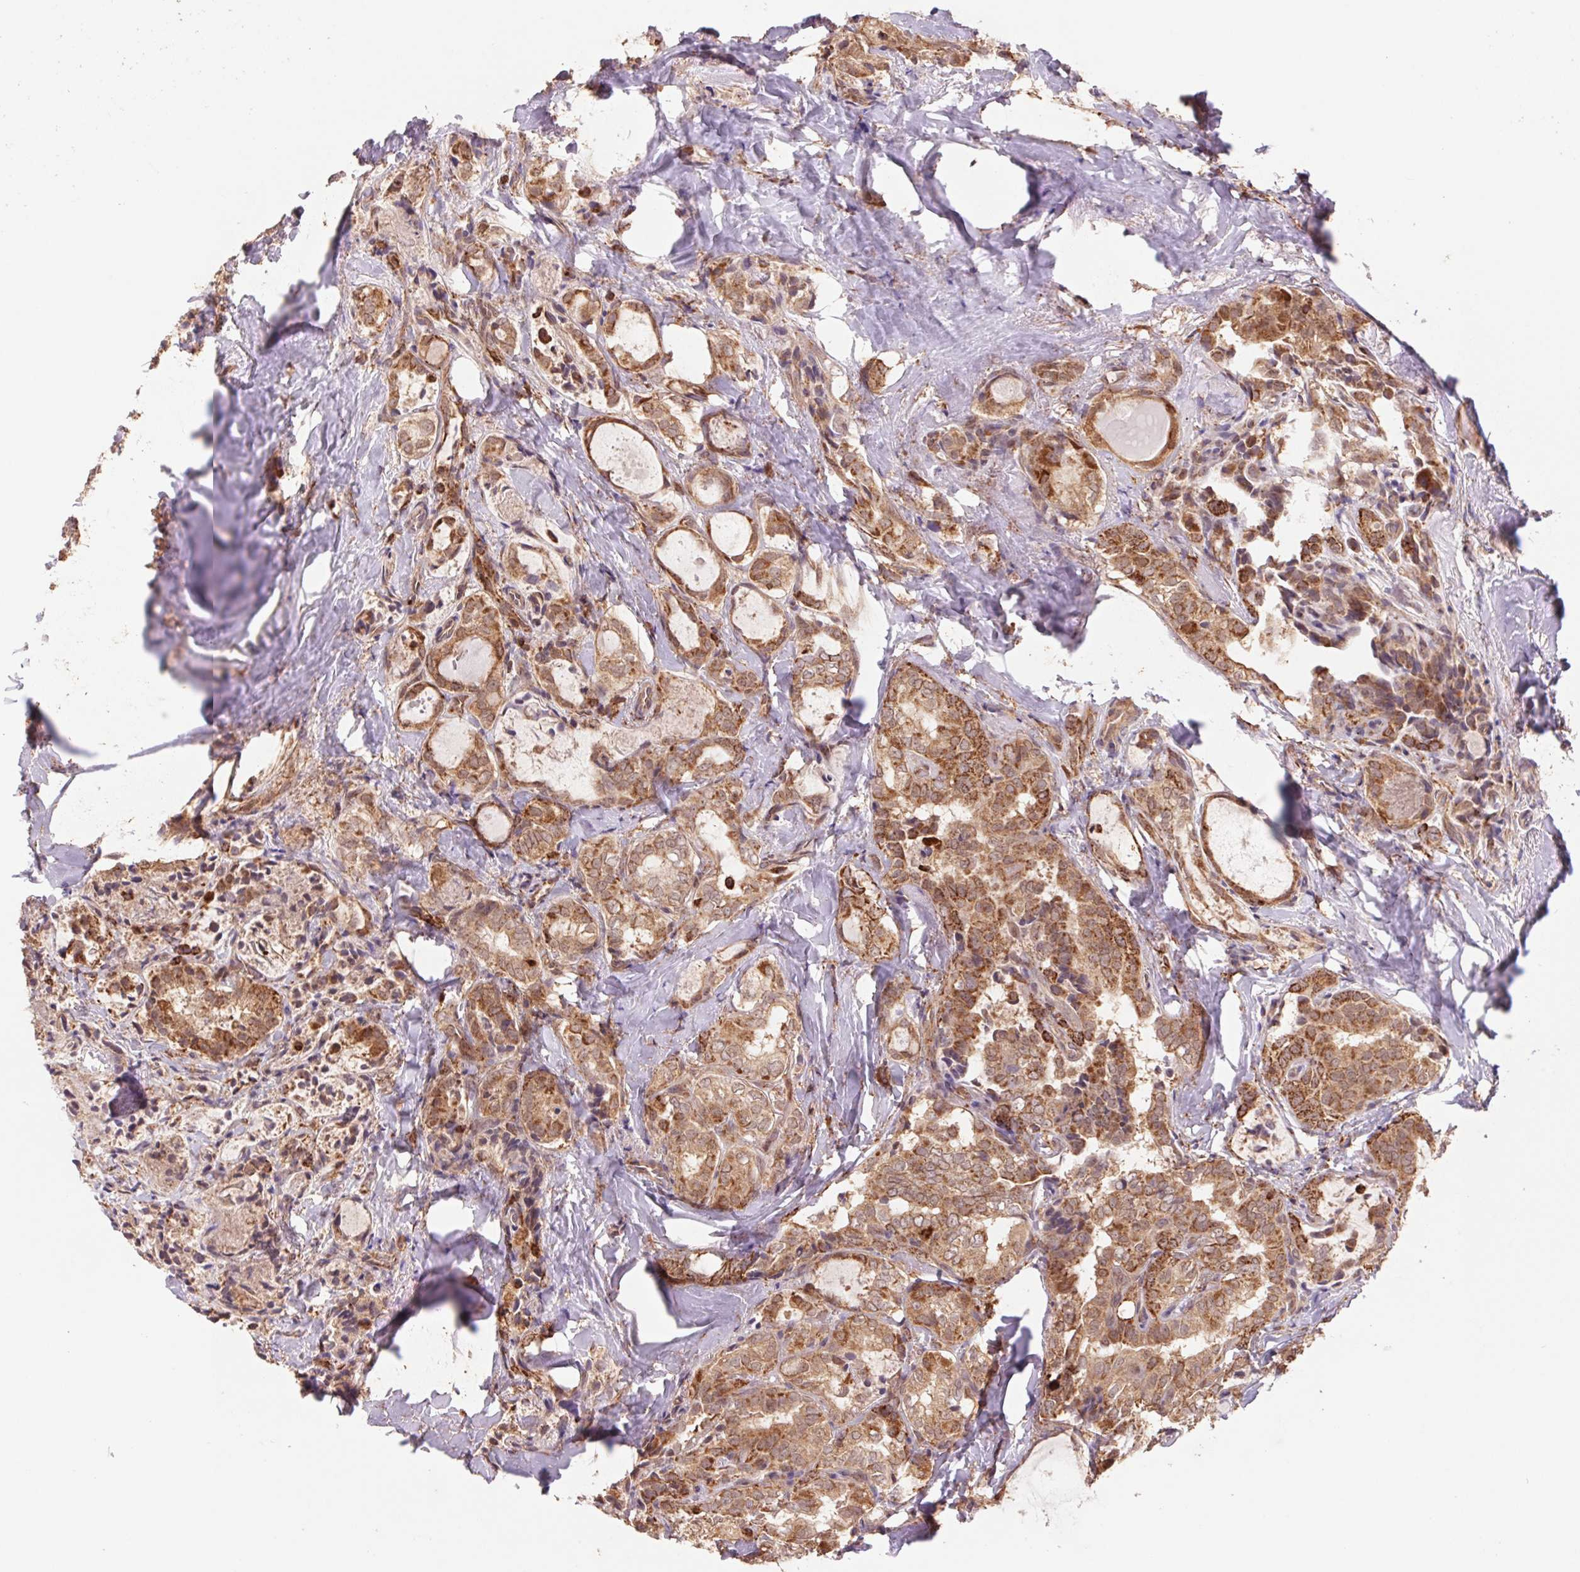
{"staining": {"intensity": "moderate", "quantity": ">75%", "location": "cytoplasmic/membranous"}, "tissue": "thyroid cancer", "cell_type": "Tumor cells", "image_type": "cancer", "snomed": [{"axis": "morphology", "description": "Papillary adenocarcinoma, NOS"}, {"axis": "topography", "description": "Thyroid gland"}], "caption": "High-power microscopy captured an immunohistochemistry (IHC) photomicrograph of thyroid cancer (papillary adenocarcinoma), revealing moderate cytoplasmic/membranous expression in about >75% of tumor cells.", "gene": "URM1", "patient": {"sex": "female", "age": 75}}